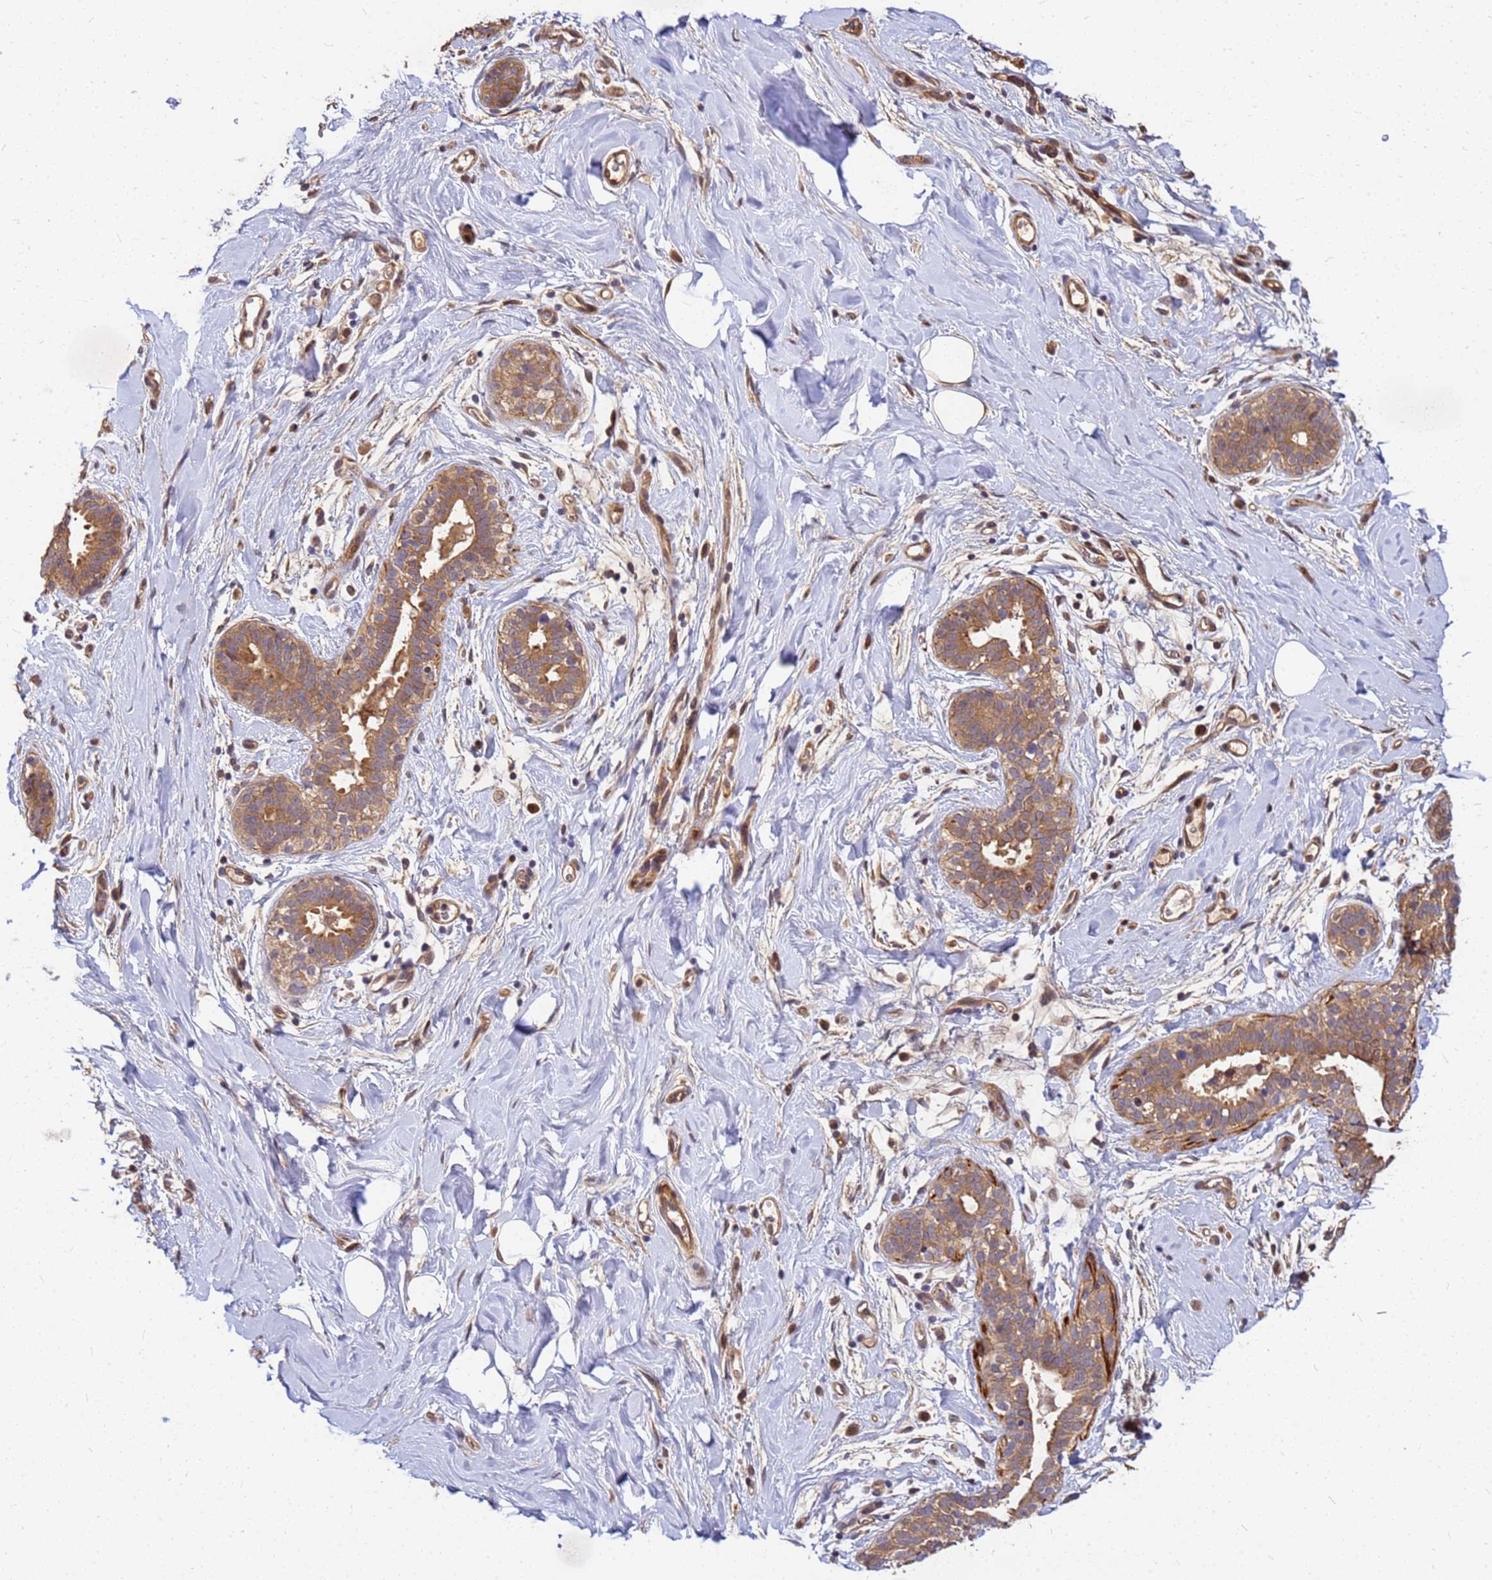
{"staining": {"intensity": "moderate", "quantity": ">75%", "location": "cytoplasmic/membranous"}, "tissue": "soft tissue", "cell_type": "Fibroblasts", "image_type": "normal", "snomed": [{"axis": "morphology", "description": "Normal tissue, NOS"}, {"axis": "topography", "description": "Breast"}], "caption": "The image reveals immunohistochemical staining of benign soft tissue. There is moderate cytoplasmic/membranous expression is appreciated in about >75% of fibroblasts.", "gene": "DUS4L", "patient": {"sex": "female", "age": 26}}